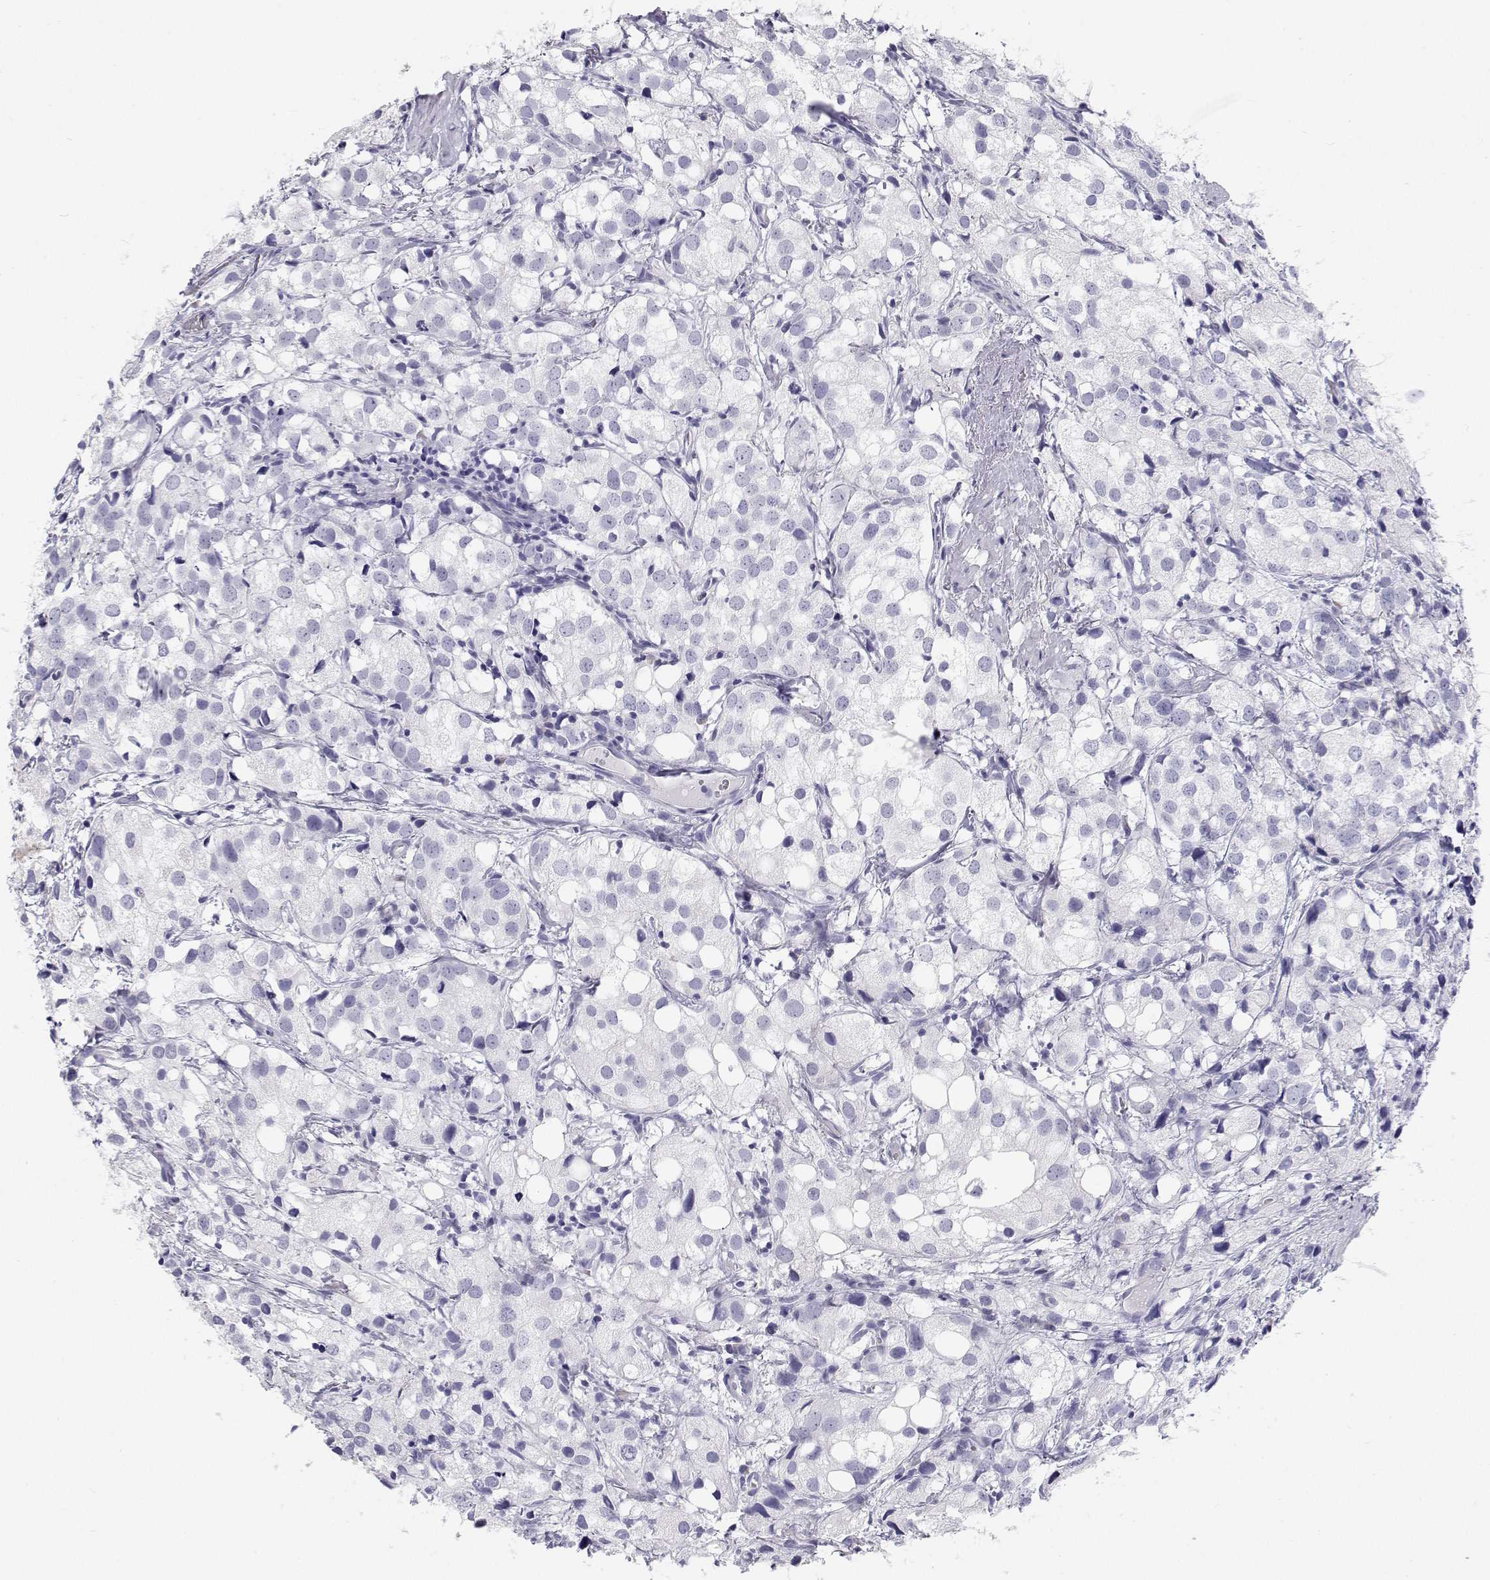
{"staining": {"intensity": "negative", "quantity": "none", "location": "none"}, "tissue": "prostate cancer", "cell_type": "Tumor cells", "image_type": "cancer", "snomed": [{"axis": "morphology", "description": "Adenocarcinoma, High grade"}, {"axis": "topography", "description": "Prostate"}], "caption": "This is an immunohistochemistry (IHC) photomicrograph of human adenocarcinoma (high-grade) (prostate). There is no expression in tumor cells.", "gene": "BHMT", "patient": {"sex": "male", "age": 86}}